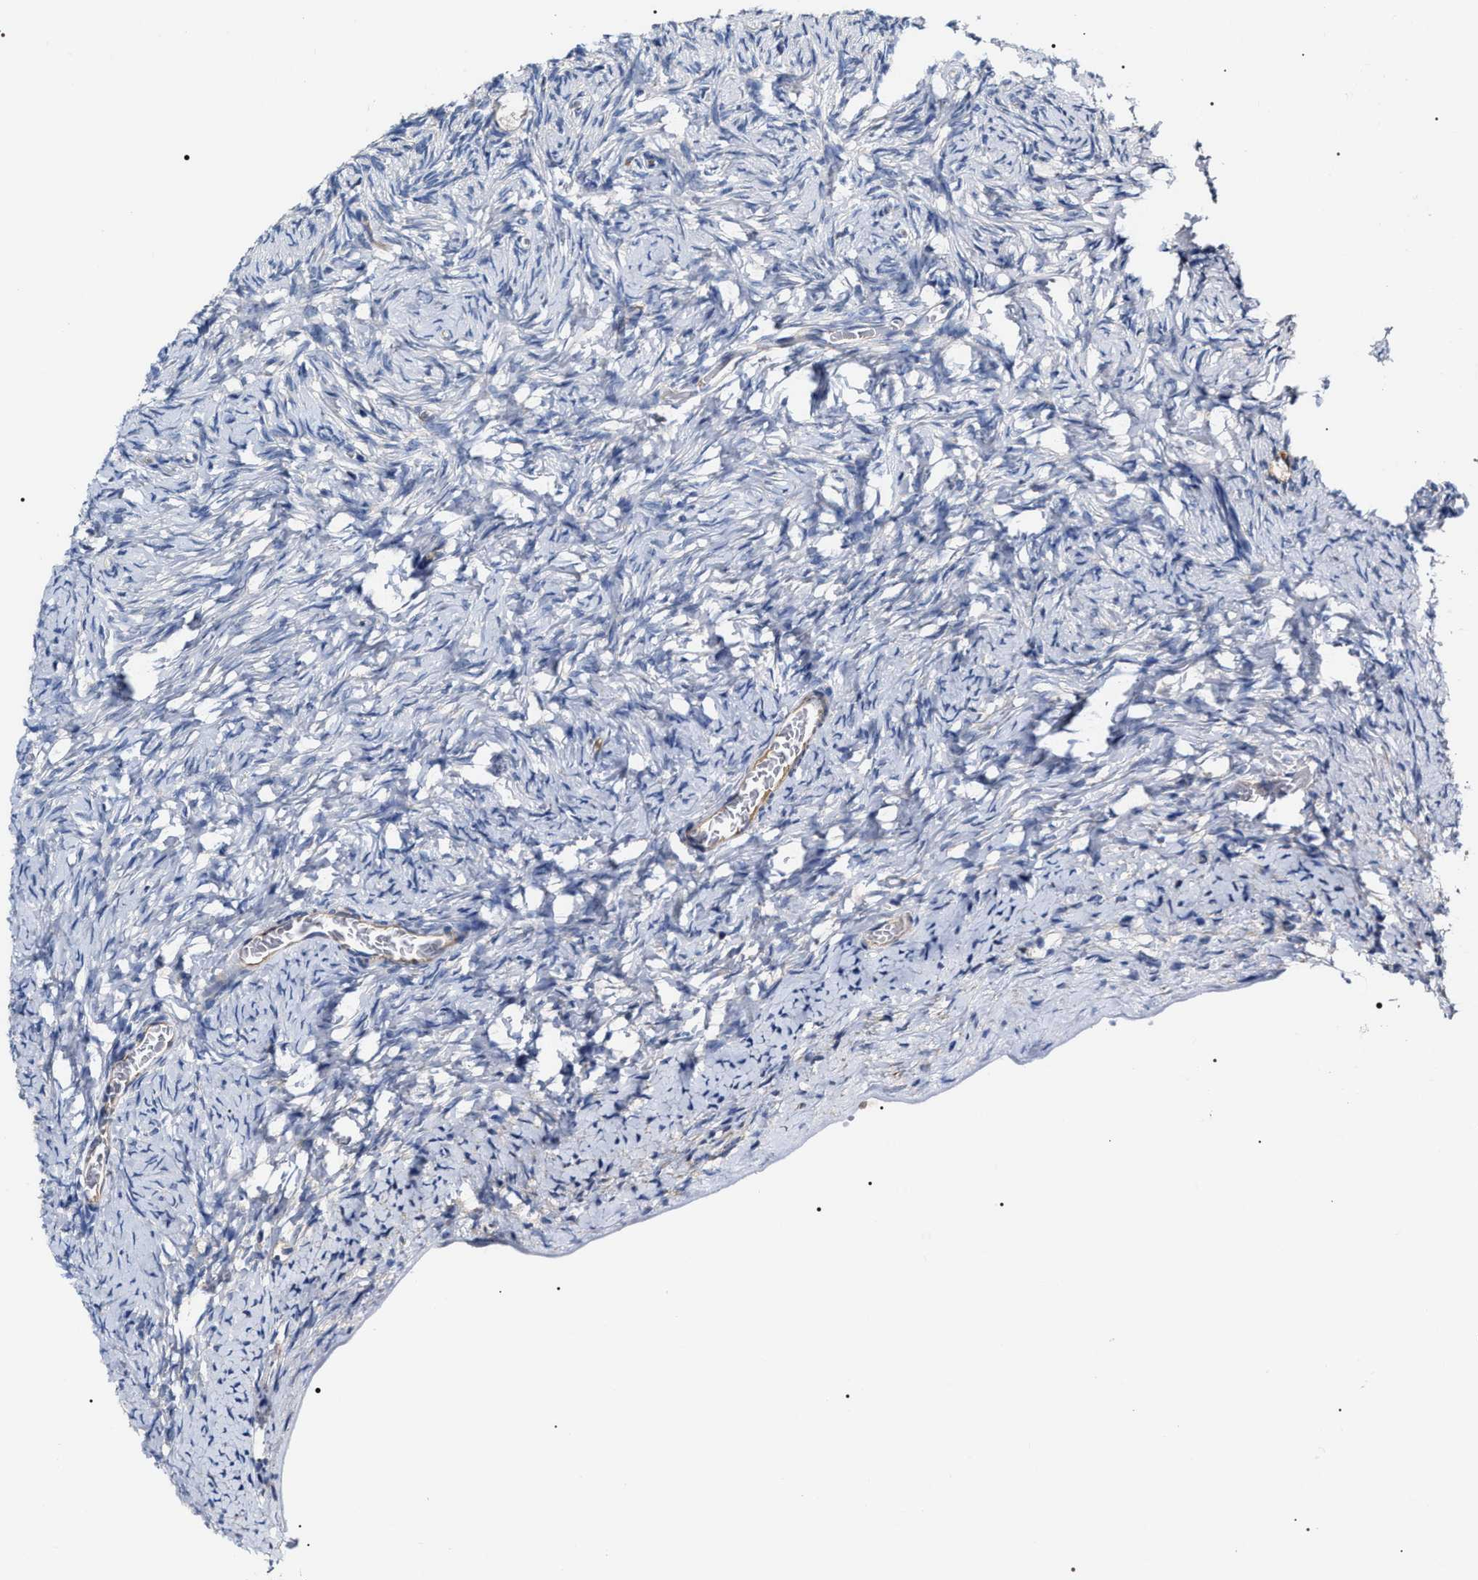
{"staining": {"intensity": "negative", "quantity": "none", "location": "none"}, "tissue": "ovary", "cell_type": "Ovarian stroma cells", "image_type": "normal", "snomed": [{"axis": "morphology", "description": "Normal tissue, NOS"}, {"axis": "topography", "description": "Ovary"}], "caption": "Human ovary stained for a protein using IHC demonstrates no staining in ovarian stroma cells.", "gene": "MACC1", "patient": {"sex": "female", "age": 27}}